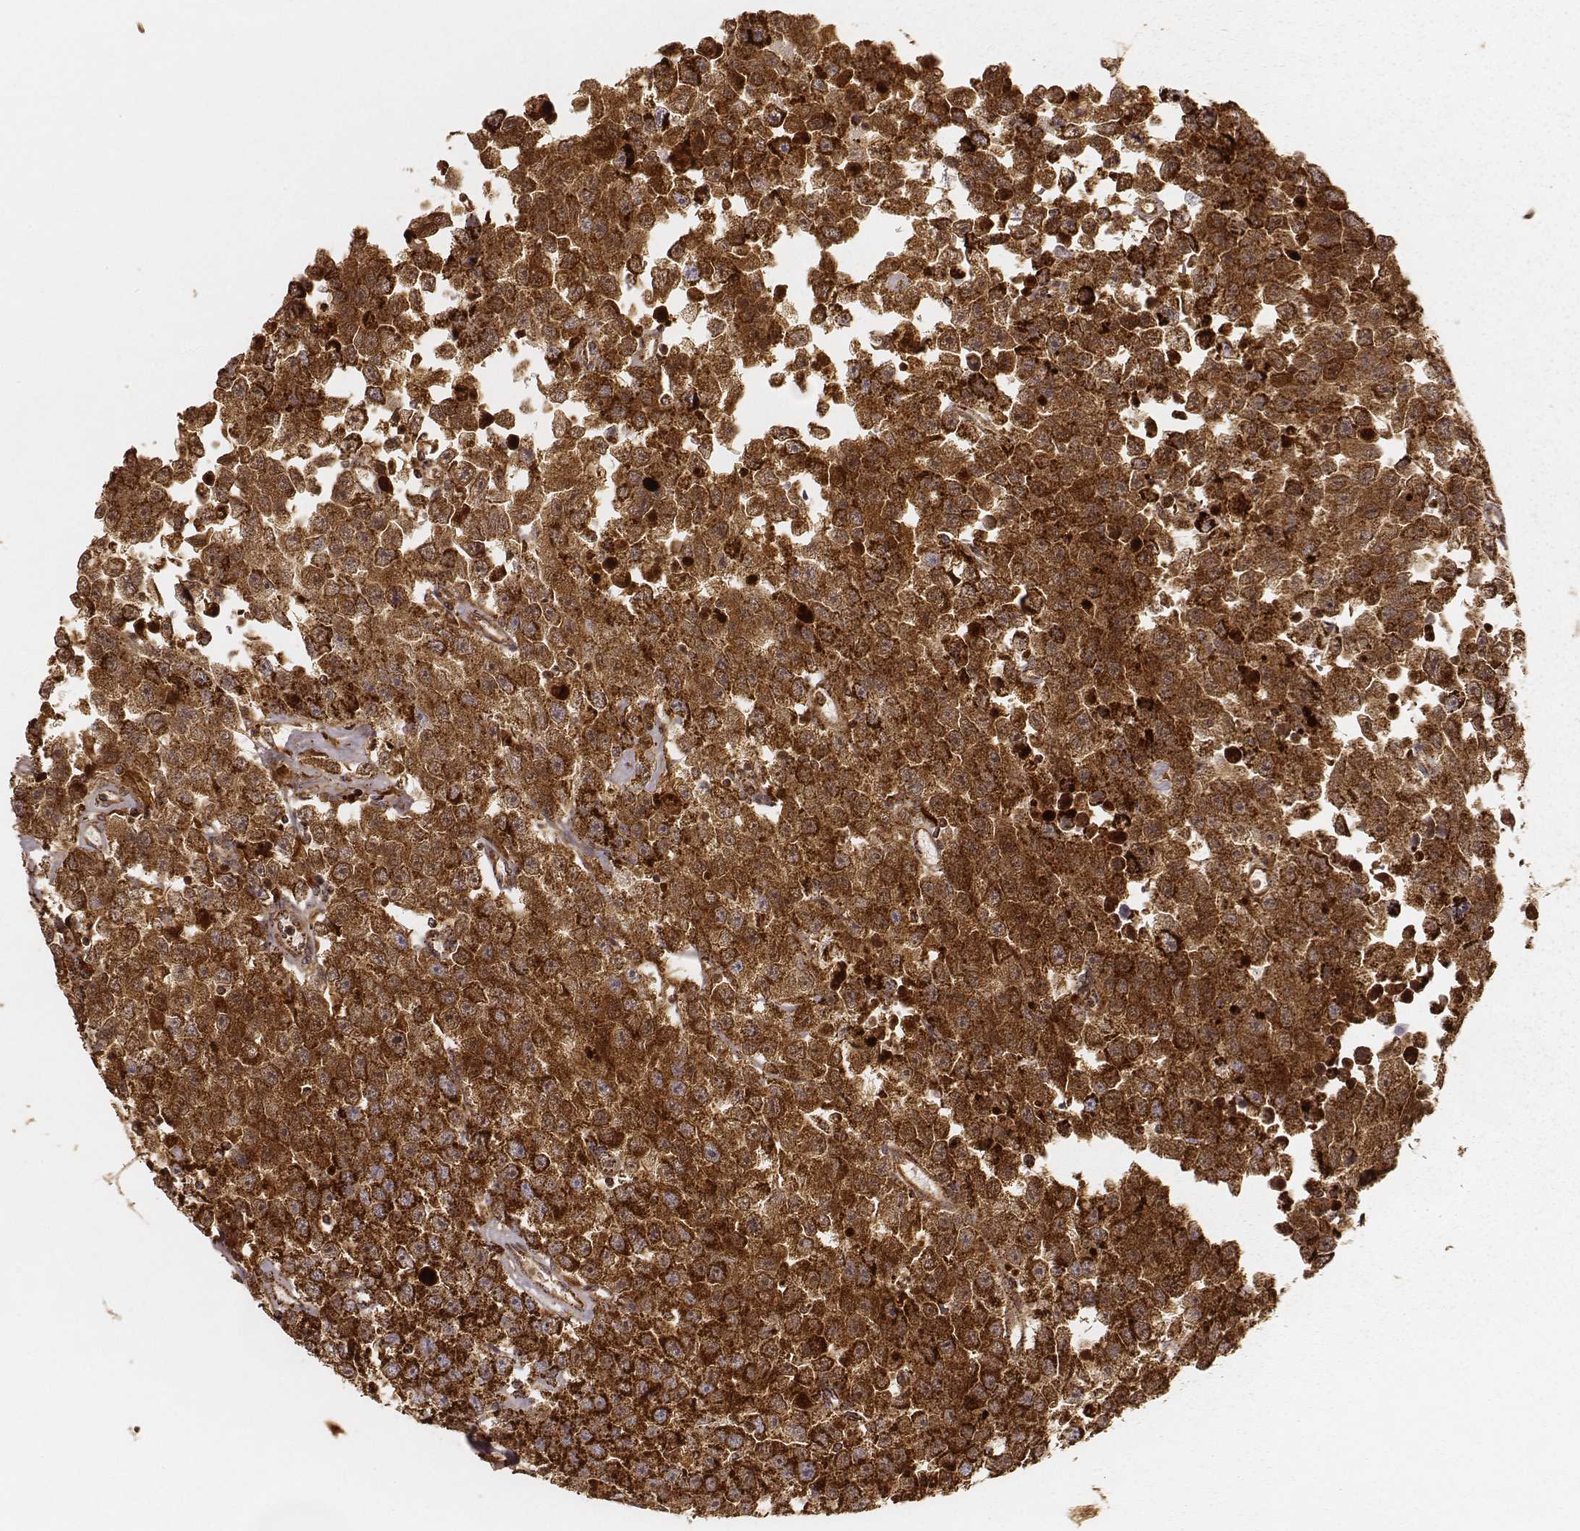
{"staining": {"intensity": "strong", "quantity": ">75%", "location": "cytoplasmic/membranous"}, "tissue": "testis cancer", "cell_type": "Tumor cells", "image_type": "cancer", "snomed": [{"axis": "morphology", "description": "Seminoma, NOS"}, {"axis": "topography", "description": "Testis"}], "caption": "Testis seminoma was stained to show a protein in brown. There is high levels of strong cytoplasmic/membranous staining in approximately >75% of tumor cells.", "gene": "CS", "patient": {"sex": "male", "age": 52}}